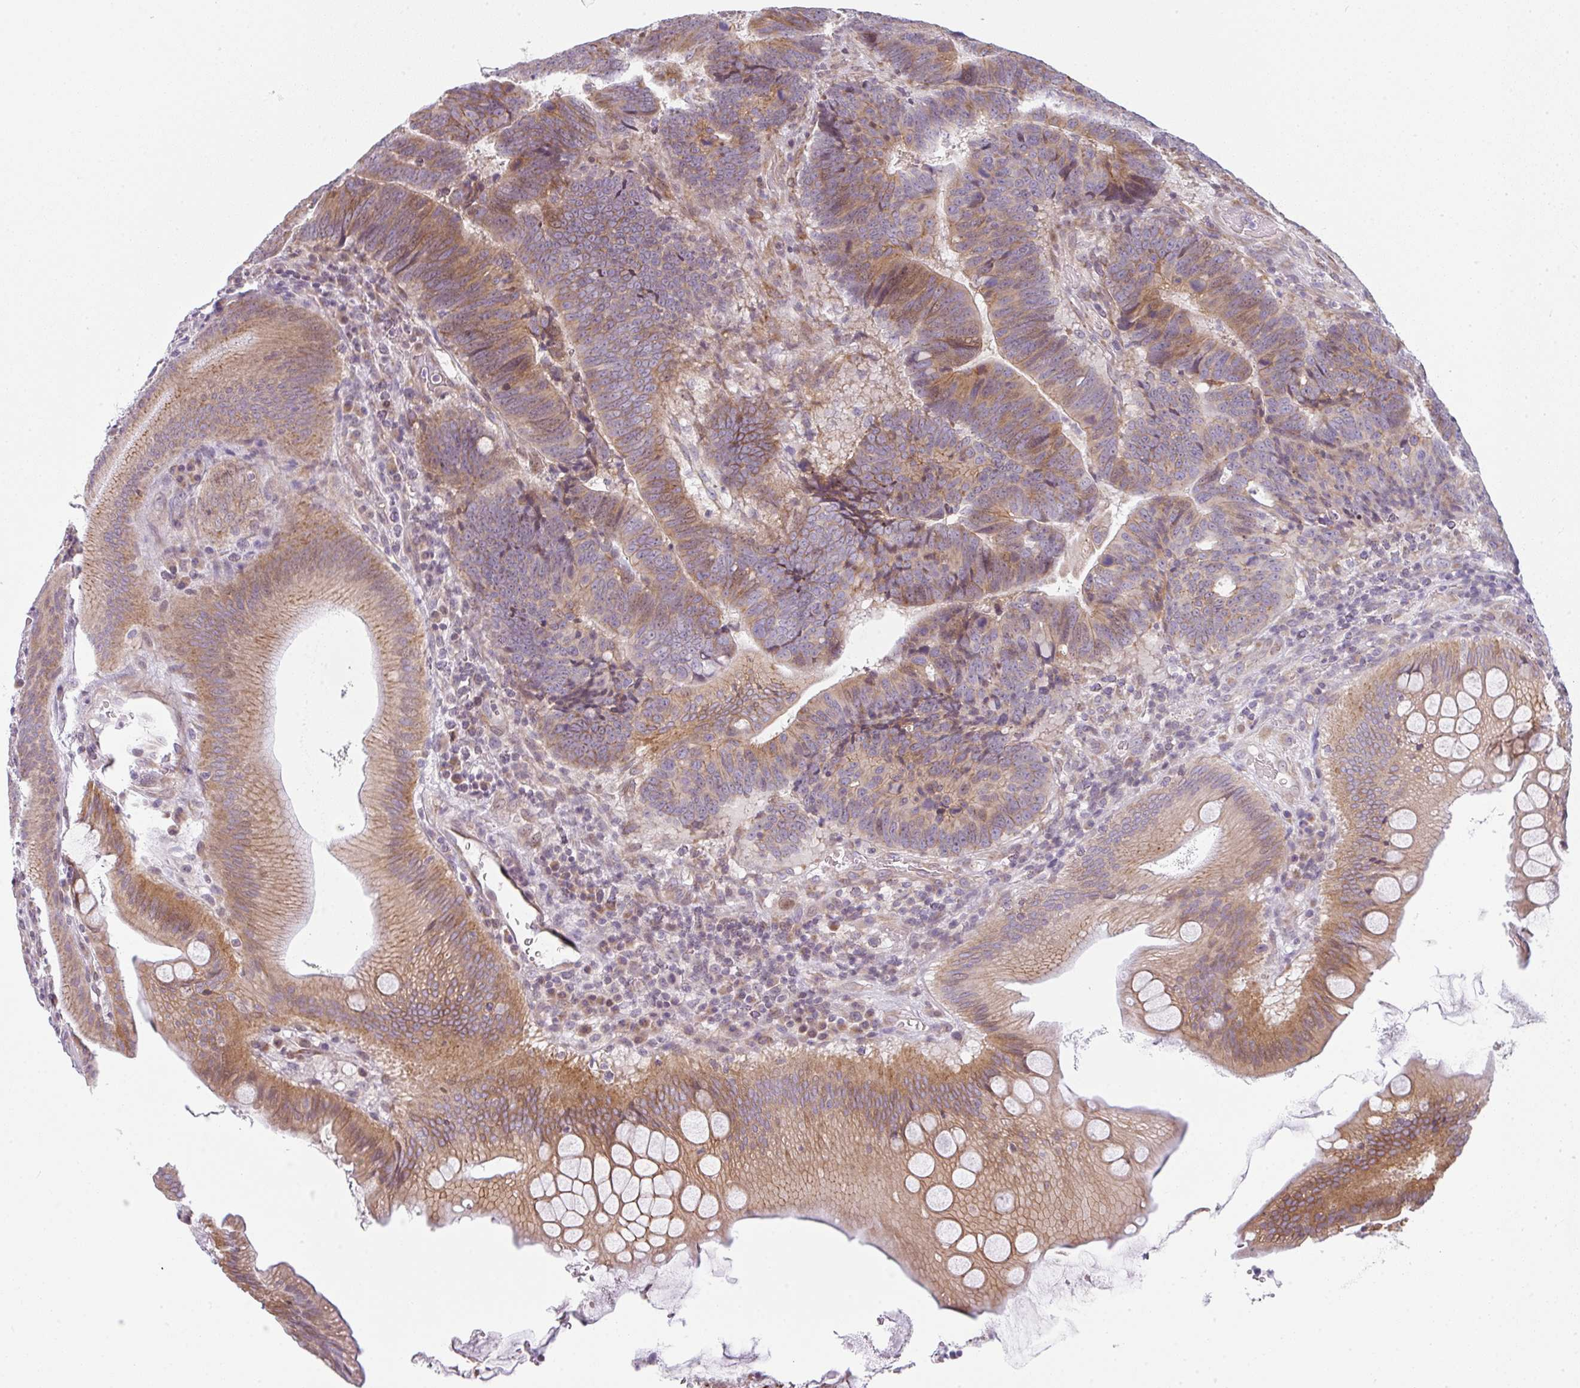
{"staining": {"intensity": "weak", "quantity": ">75%", "location": "cytoplasmic/membranous"}, "tissue": "colorectal cancer", "cell_type": "Tumor cells", "image_type": "cancer", "snomed": [{"axis": "morphology", "description": "Adenocarcinoma, NOS"}, {"axis": "topography", "description": "Colon"}], "caption": "DAB (3,3'-diaminobenzidine) immunohistochemical staining of human colorectal cancer (adenocarcinoma) exhibits weak cytoplasmic/membranous protein expression in about >75% of tumor cells.", "gene": "TMEM237", "patient": {"sex": "male", "age": 62}}